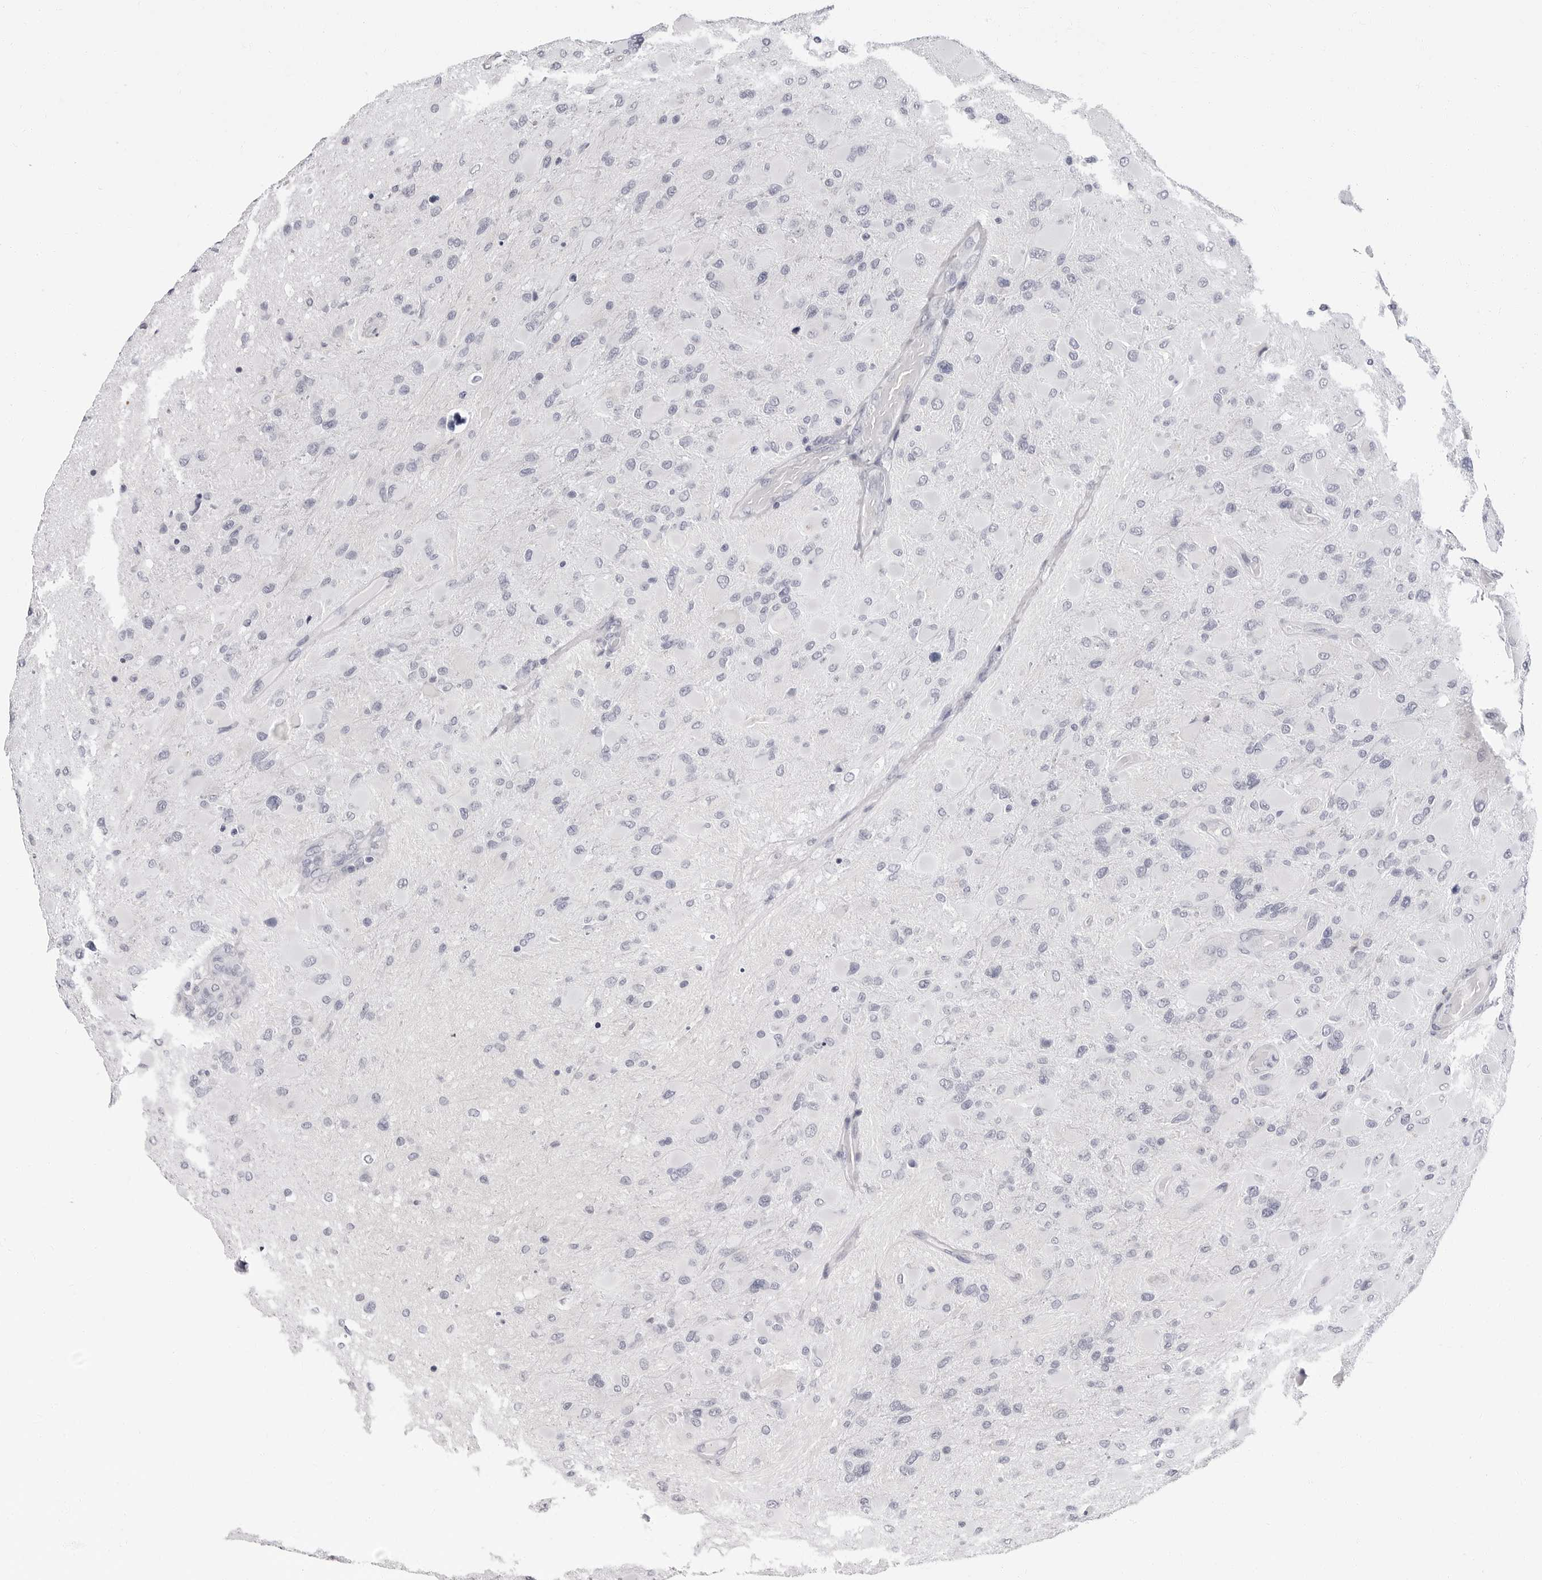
{"staining": {"intensity": "negative", "quantity": "none", "location": "none"}, "tissue": "glioma", "cell_type": "Tumor cells", "image_type": "cancer", "snomed": [{"axis": "morphology", "description": "Glioma, malignant, High grade"}, {"axis": "topography", "description": "Cerebral cortex"}], "caption": "There is no significant expression in tumor cells of glioma. (DAB immunohistochemistry visualized using brightfield microscopy, high magnification).", "gene": "ERICH3", "patient": {"sex": "female", "age": 36}}